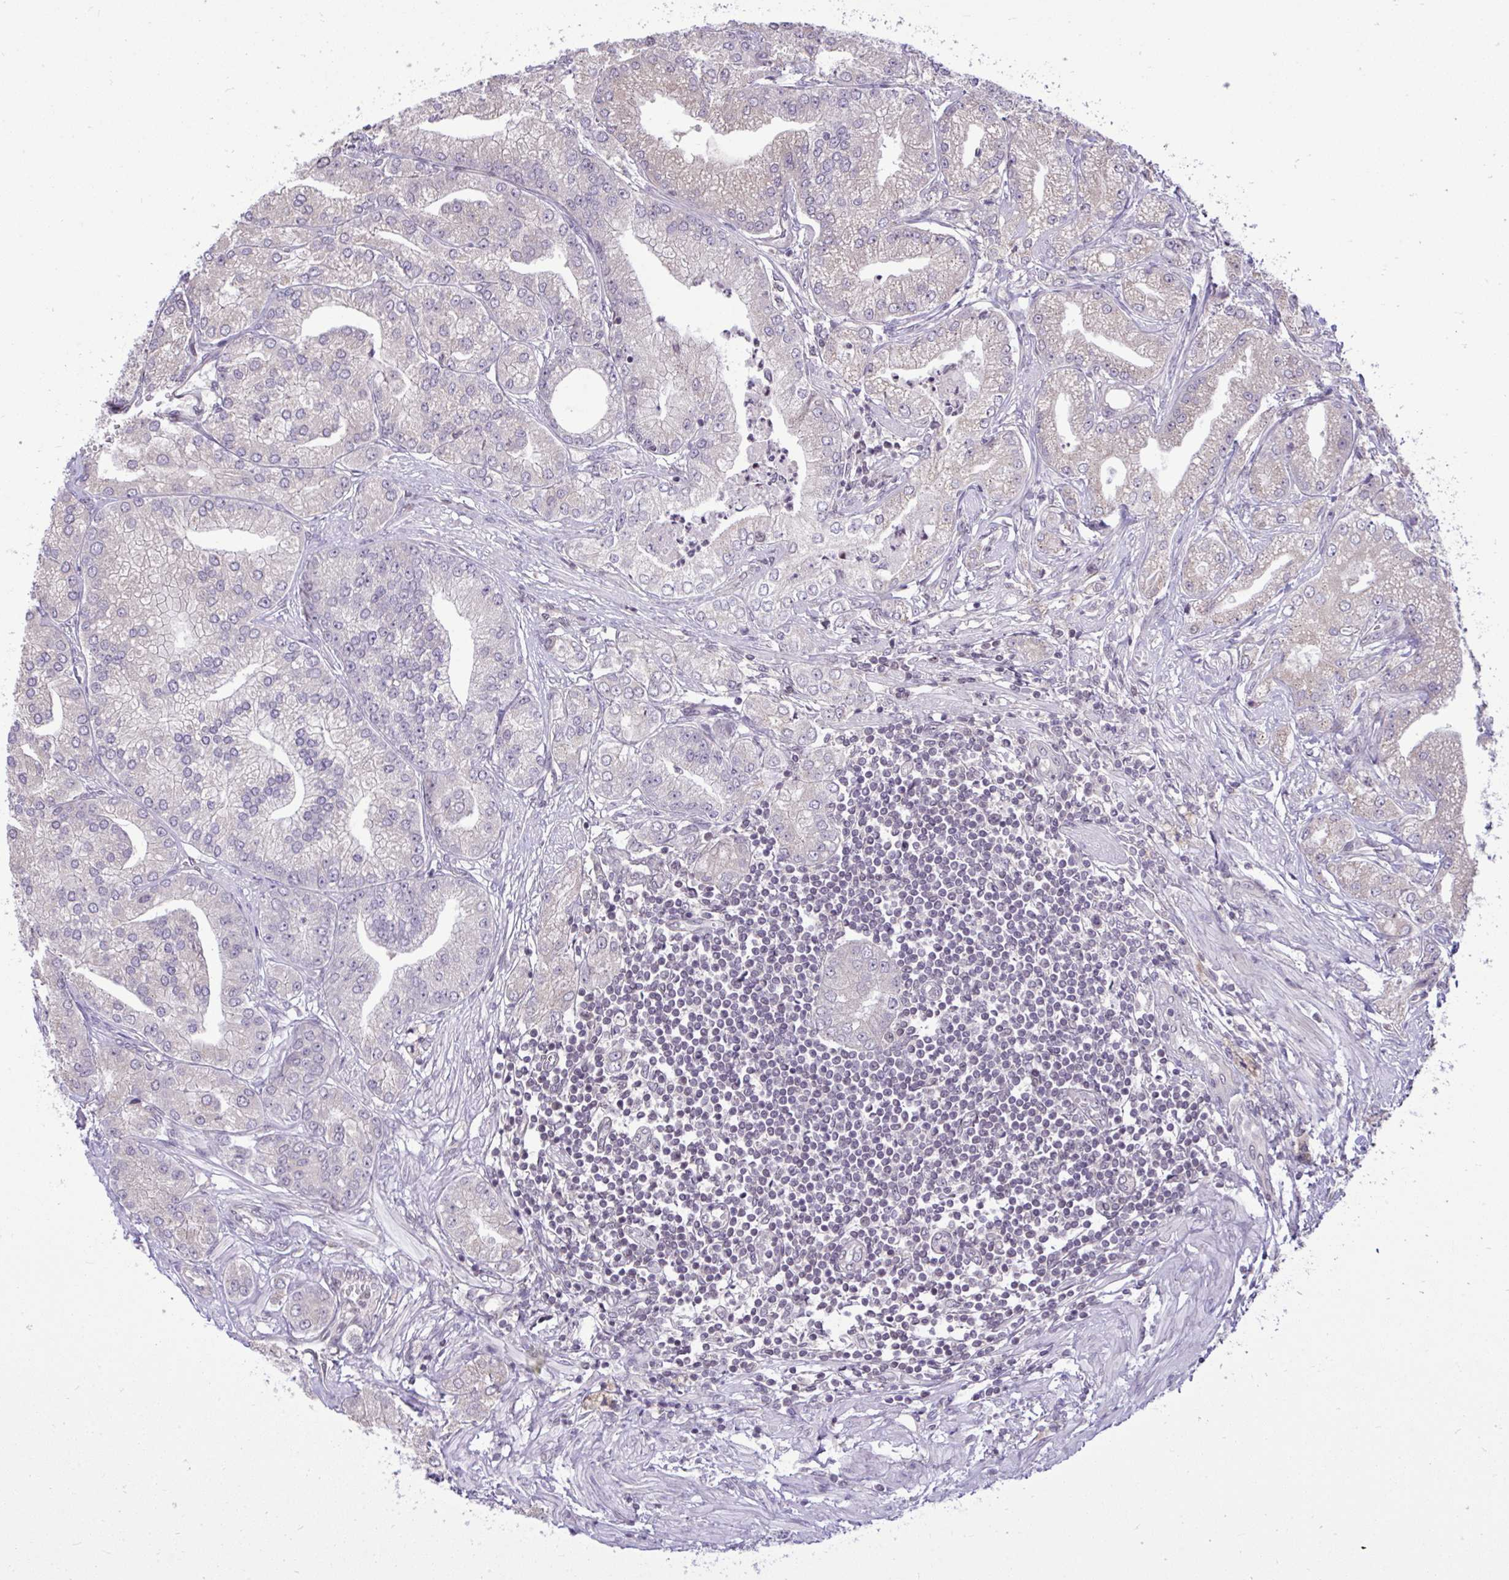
{"staining": {"intensity": "negative", "quantity": "none", "location": "none"}, "tissue": "prostate cancer", "cell_type": "Tumor cells", "image_type": "cancer", "snomed": [{"axis": "morphology", "description": "Adenocarcinoma, High grade"}, {"axis": "topography", "description": "Prostate"}], "caption": "Immunohistochemistry (IHC) histopathology image of neoplastic tissue: high-grade adenocarcinoma (prostate) stained with DAB exhibits no significant protein positivity in tumor cells. (DAB (3,3'-diaminobenzidine) immunohistochemistry (IHC) visualized using brightfield microscopy, high magnification).", "gene": "CYP20A1", "patient": {"sex": "male", "age": 61}}